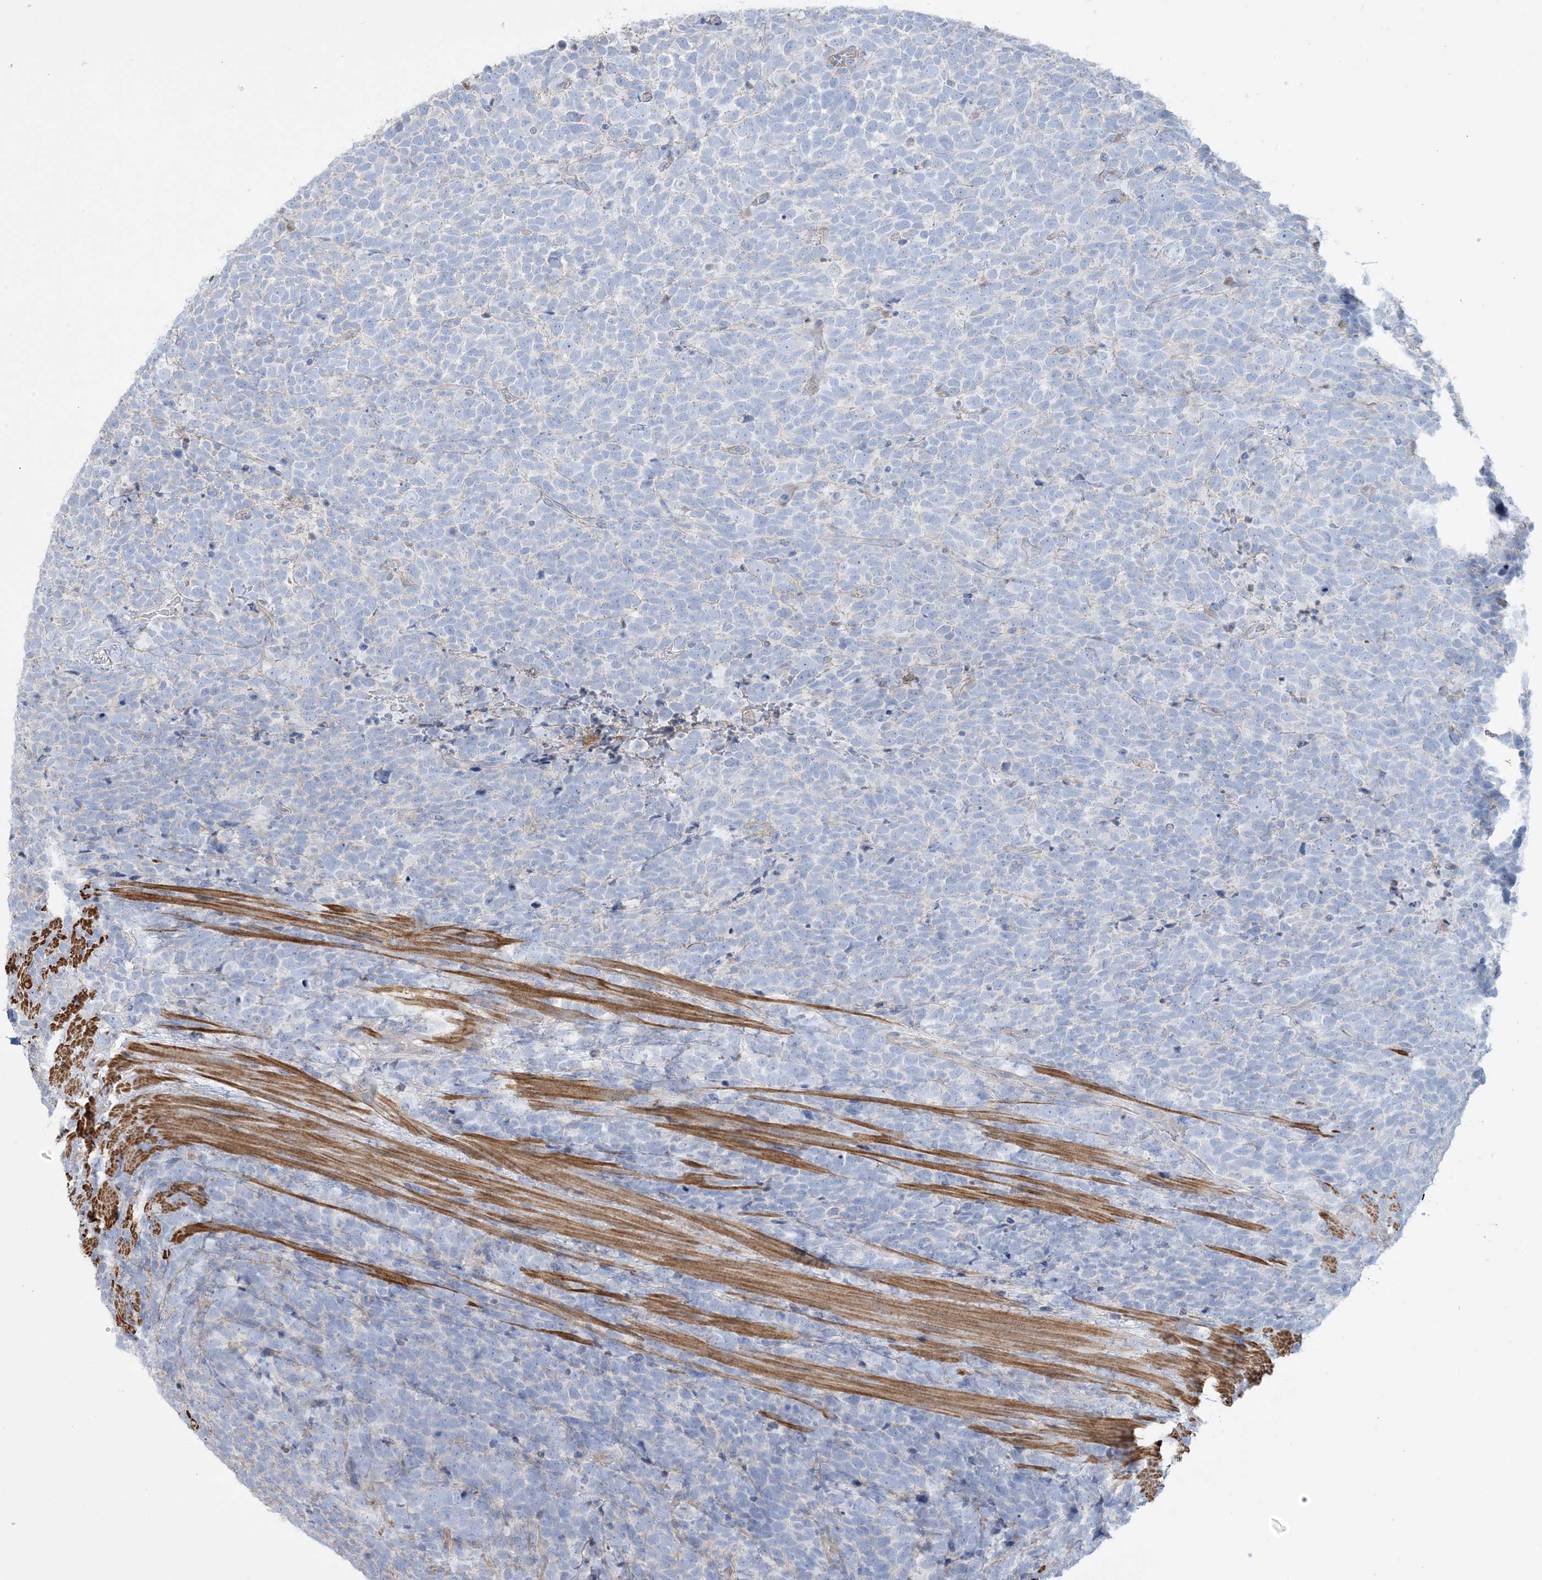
{"staining": {"intensity": "negative", "quantity": "none", "location": "none"}, "tissue": "urothelial cancer", "cell_type": "Tumor cells", "image_type": "cancer", "snomed": [{"axis": "morphology", "description": "Urothelial carcinoma, High grade"}, {"axis": "topography", "description": "Urinary bladder"}], "caption": "Tumor cells show no significant positivity in high-grade urothelial carcinoma.", "gene": "GTF3C2", "patient": {"sex": "female", "age": 82}}